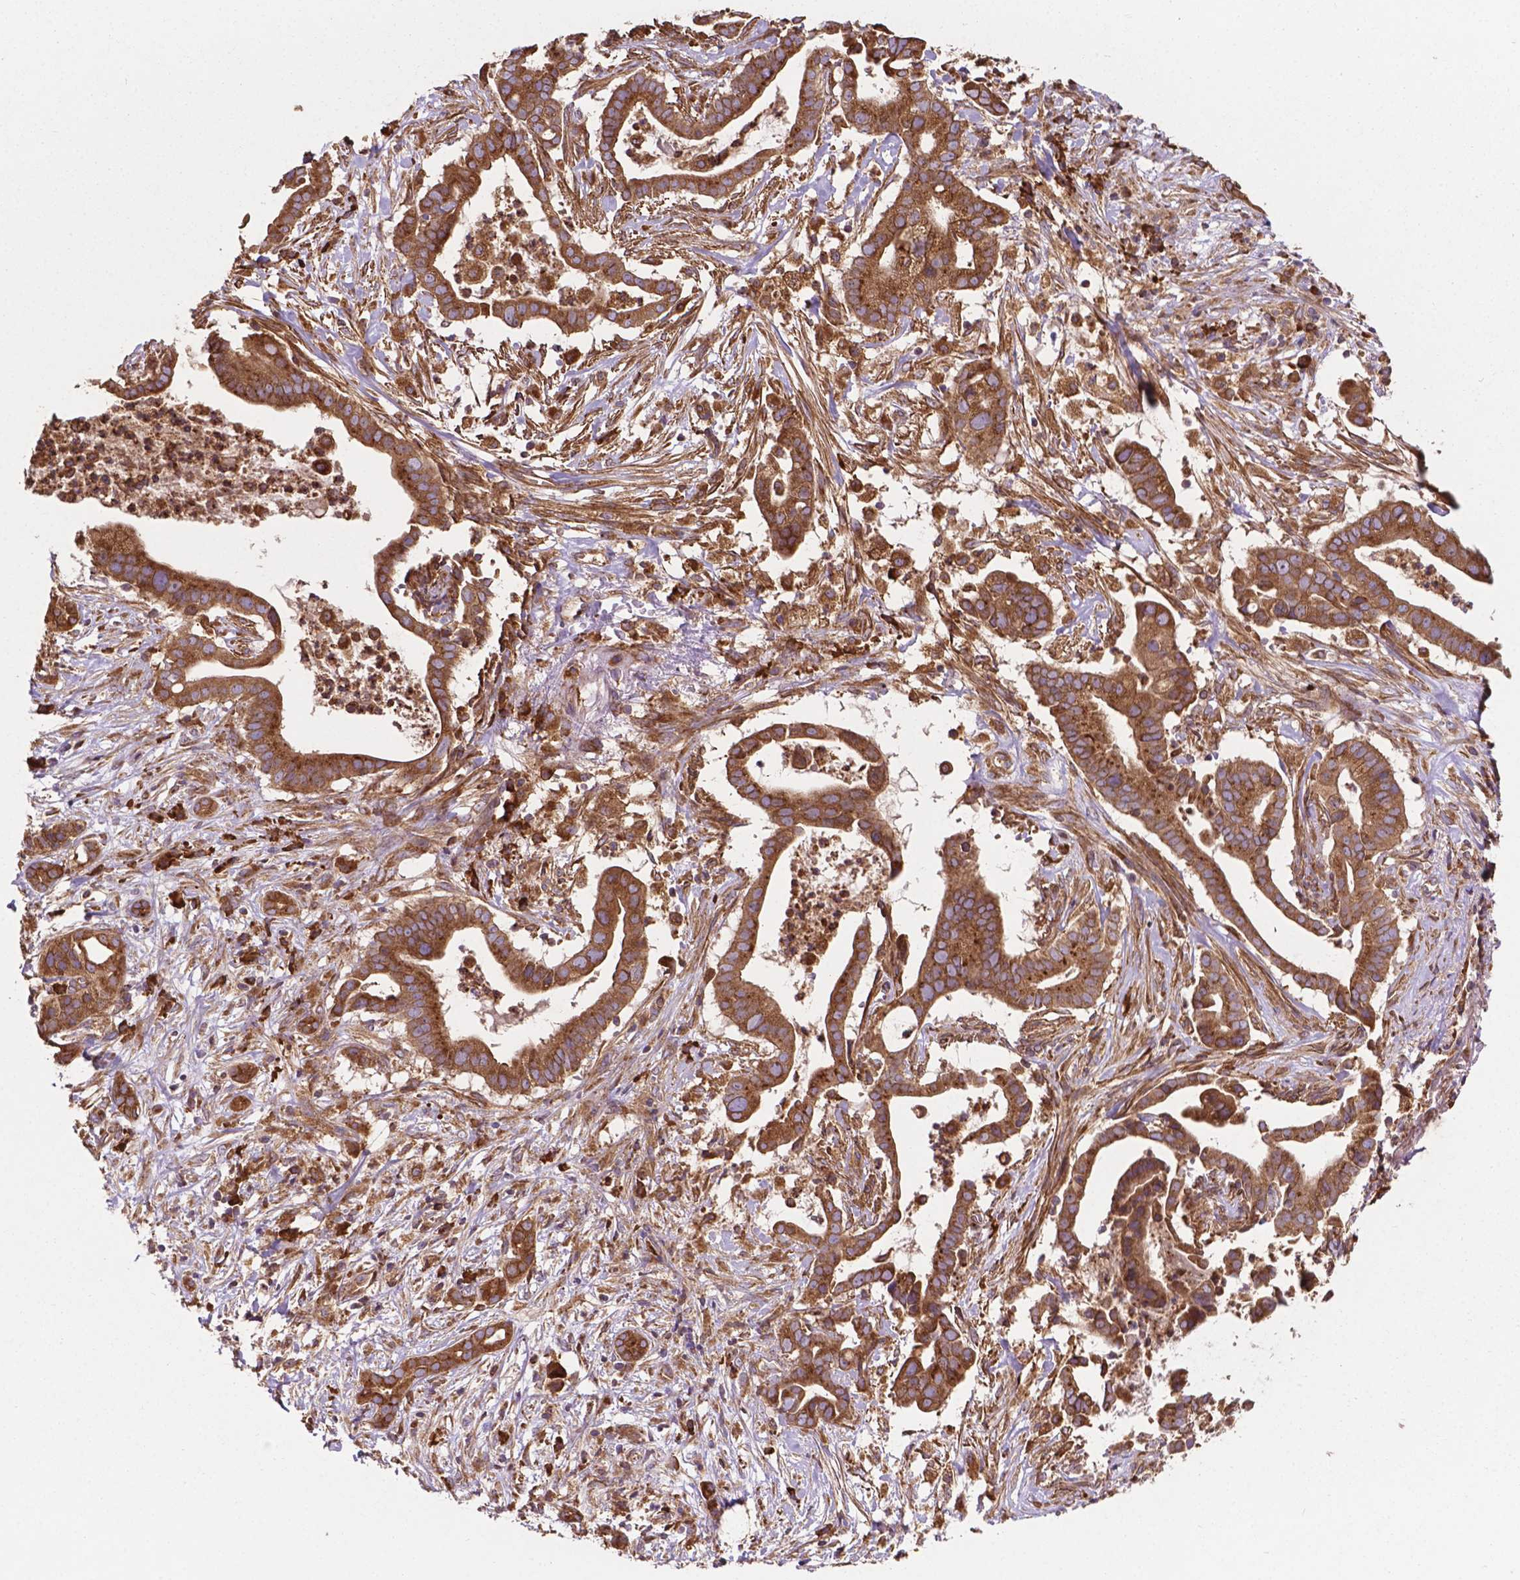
{"staining": {"intensity": "moderate", "quantity": ">75%", "location": "cytoplasmic/membranous"}, "tissue": "pancreatic cancer", "cell_type": "Tumor cells", "image_type": "cancer", "snomed": [{"axis": "morphology", "description": "Adenocarcinoma, NOS"}, {"axis": "topography", "description": "Pancreas"}], "caption": "Adenocarcinoma (pancreatic) stained with DAB IHC demonstrates medium levels of moderate cytoplasmic/membranous expression in approximately >75% of tumor cells. The staining was performed using DAB, with brown indicating positive protein expression. Nuclei are stained blue with hematoxylin.", "gene": "CCDC71L", "patient": {"sex": "male", "age": 61}}